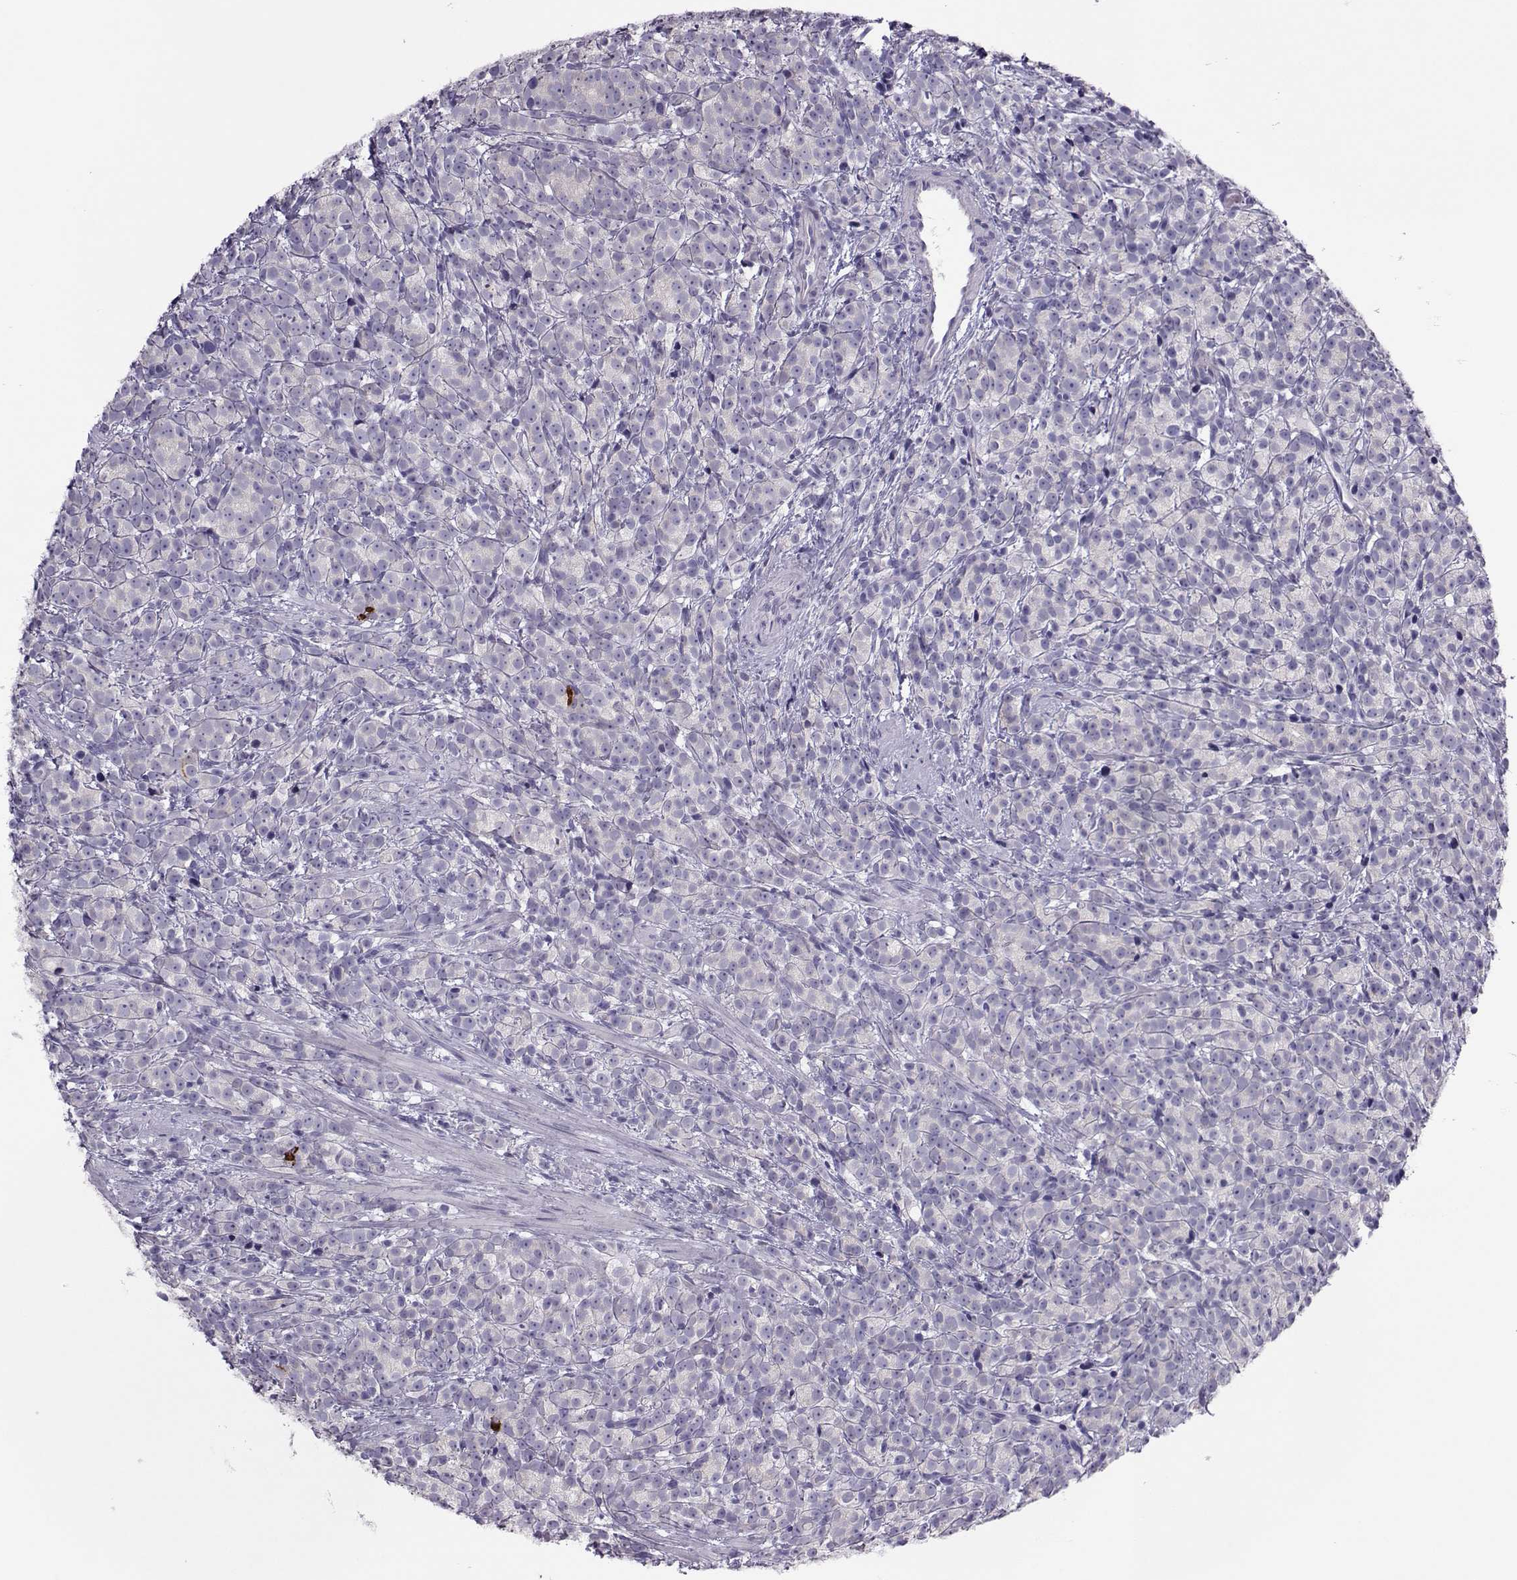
{"staining": {"intensity": "negative", "quantity": "none", "location": "none"}, "tissue": "prostate cancer", "cell_type": "Tumor cells", "image_type": "cancer", "snomed": [{"axis": "morphology", "description": "Adenocarcinoma, High grade"}, {"axis": "topography", "description": "Prostate"}], "caption": "A high-resolution micrograph shows immunohistochemistry (IHC) staining of high-grade adenocarcinoma (prostate), which demonstrates no significant expression in tumor cells.", "gene": "TRPM7", "patient": {"sex": "male", "age": 53}}